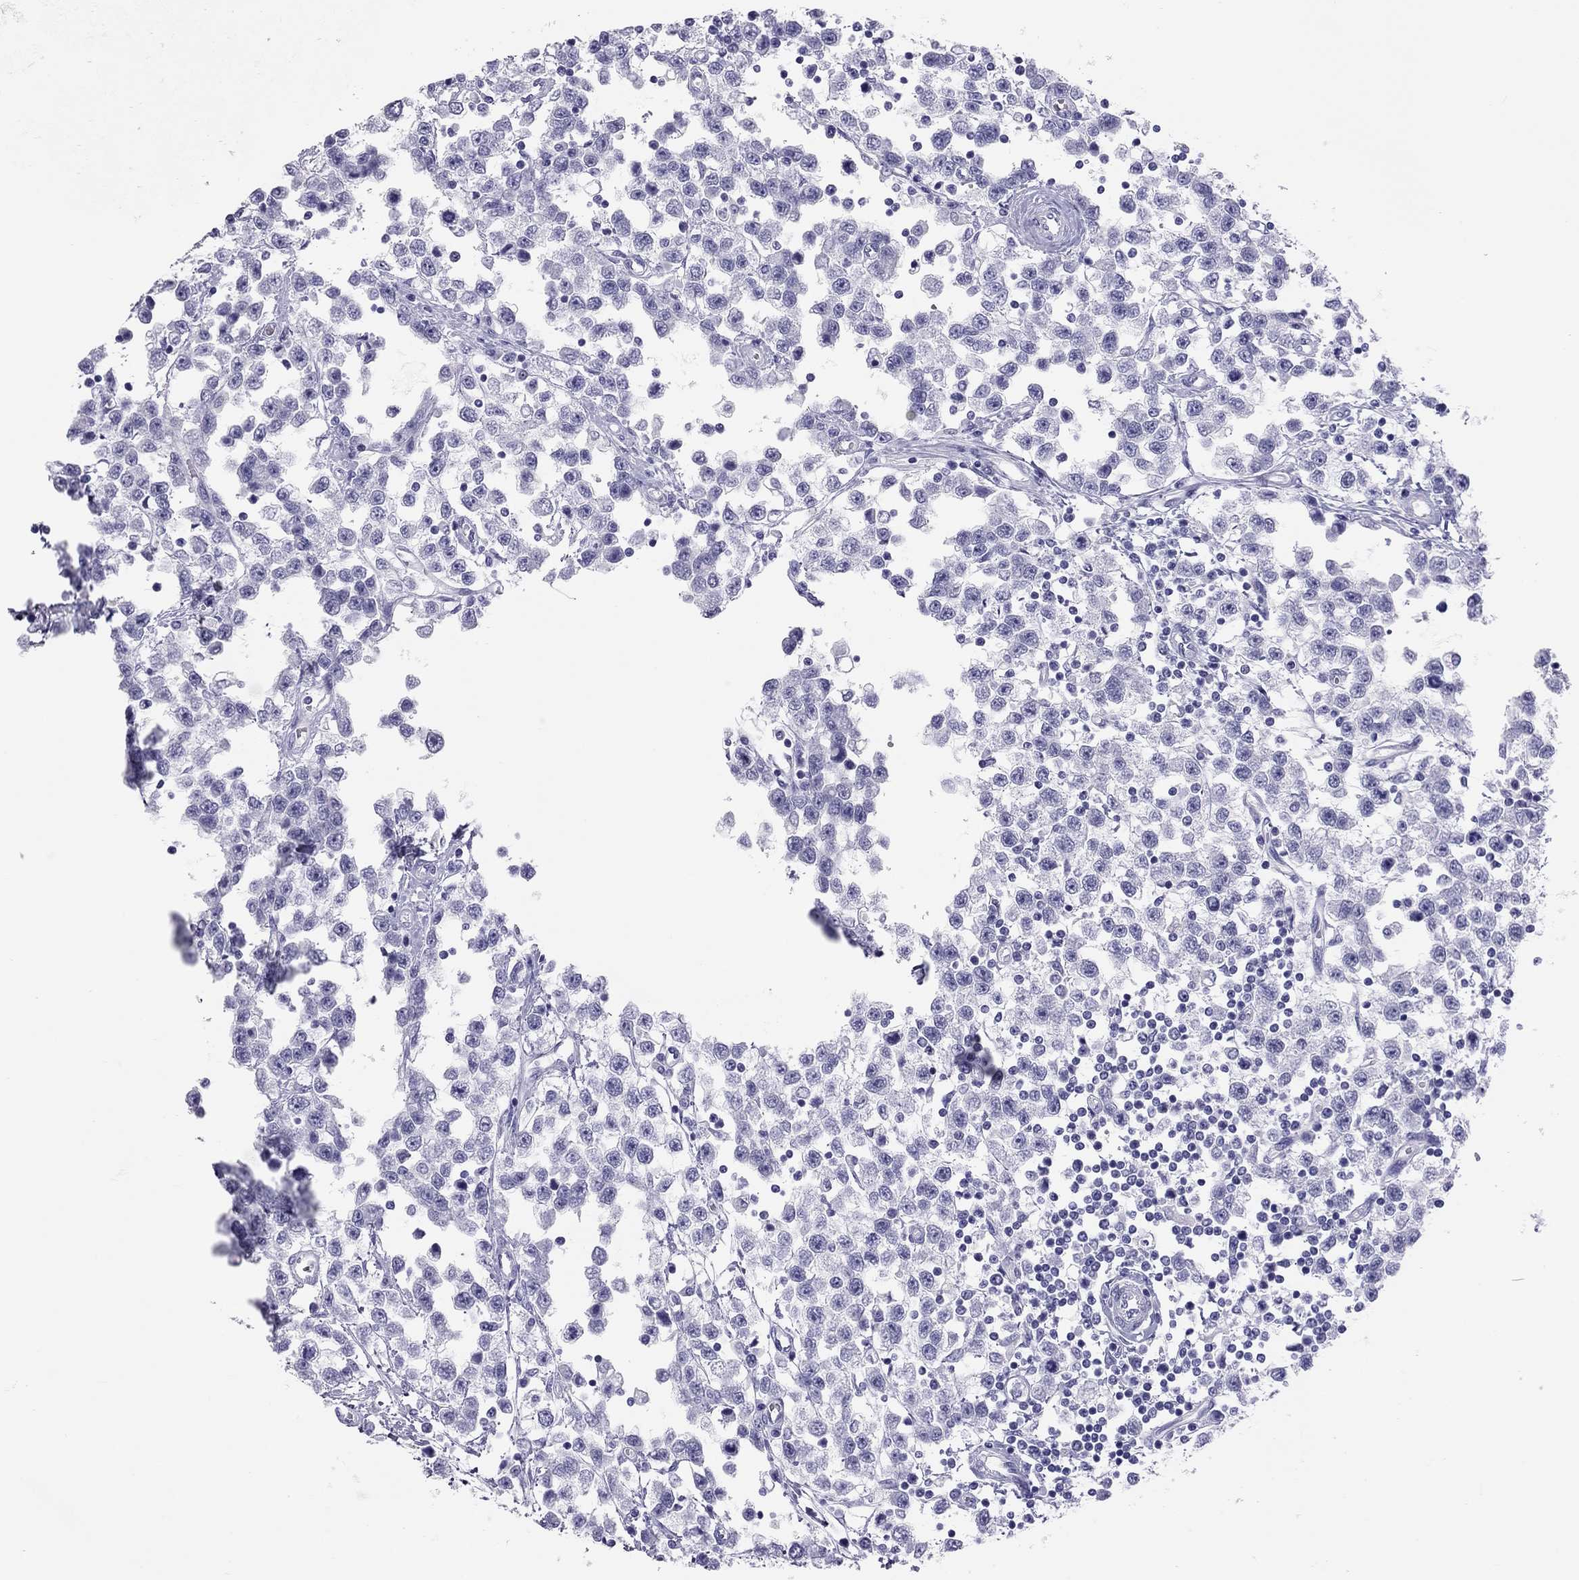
{"staining": {"intensity": "negative", "quantity": "none", "location": "none"}, "tissue": "testis cancer", "cell_type": "Tumor cells", "image_type": "cancer", "snomed": [{"axis": "morphology", "description": "Seminoma, NOS"}, {"axis": "topography", "description": "Testis"}], "caption": "The micrograph exhibits no significant staining in tumor cells of testis cancer (seminoma).", "gene": "PSMB11", "patient": {"sex": "male", "age": 34}}